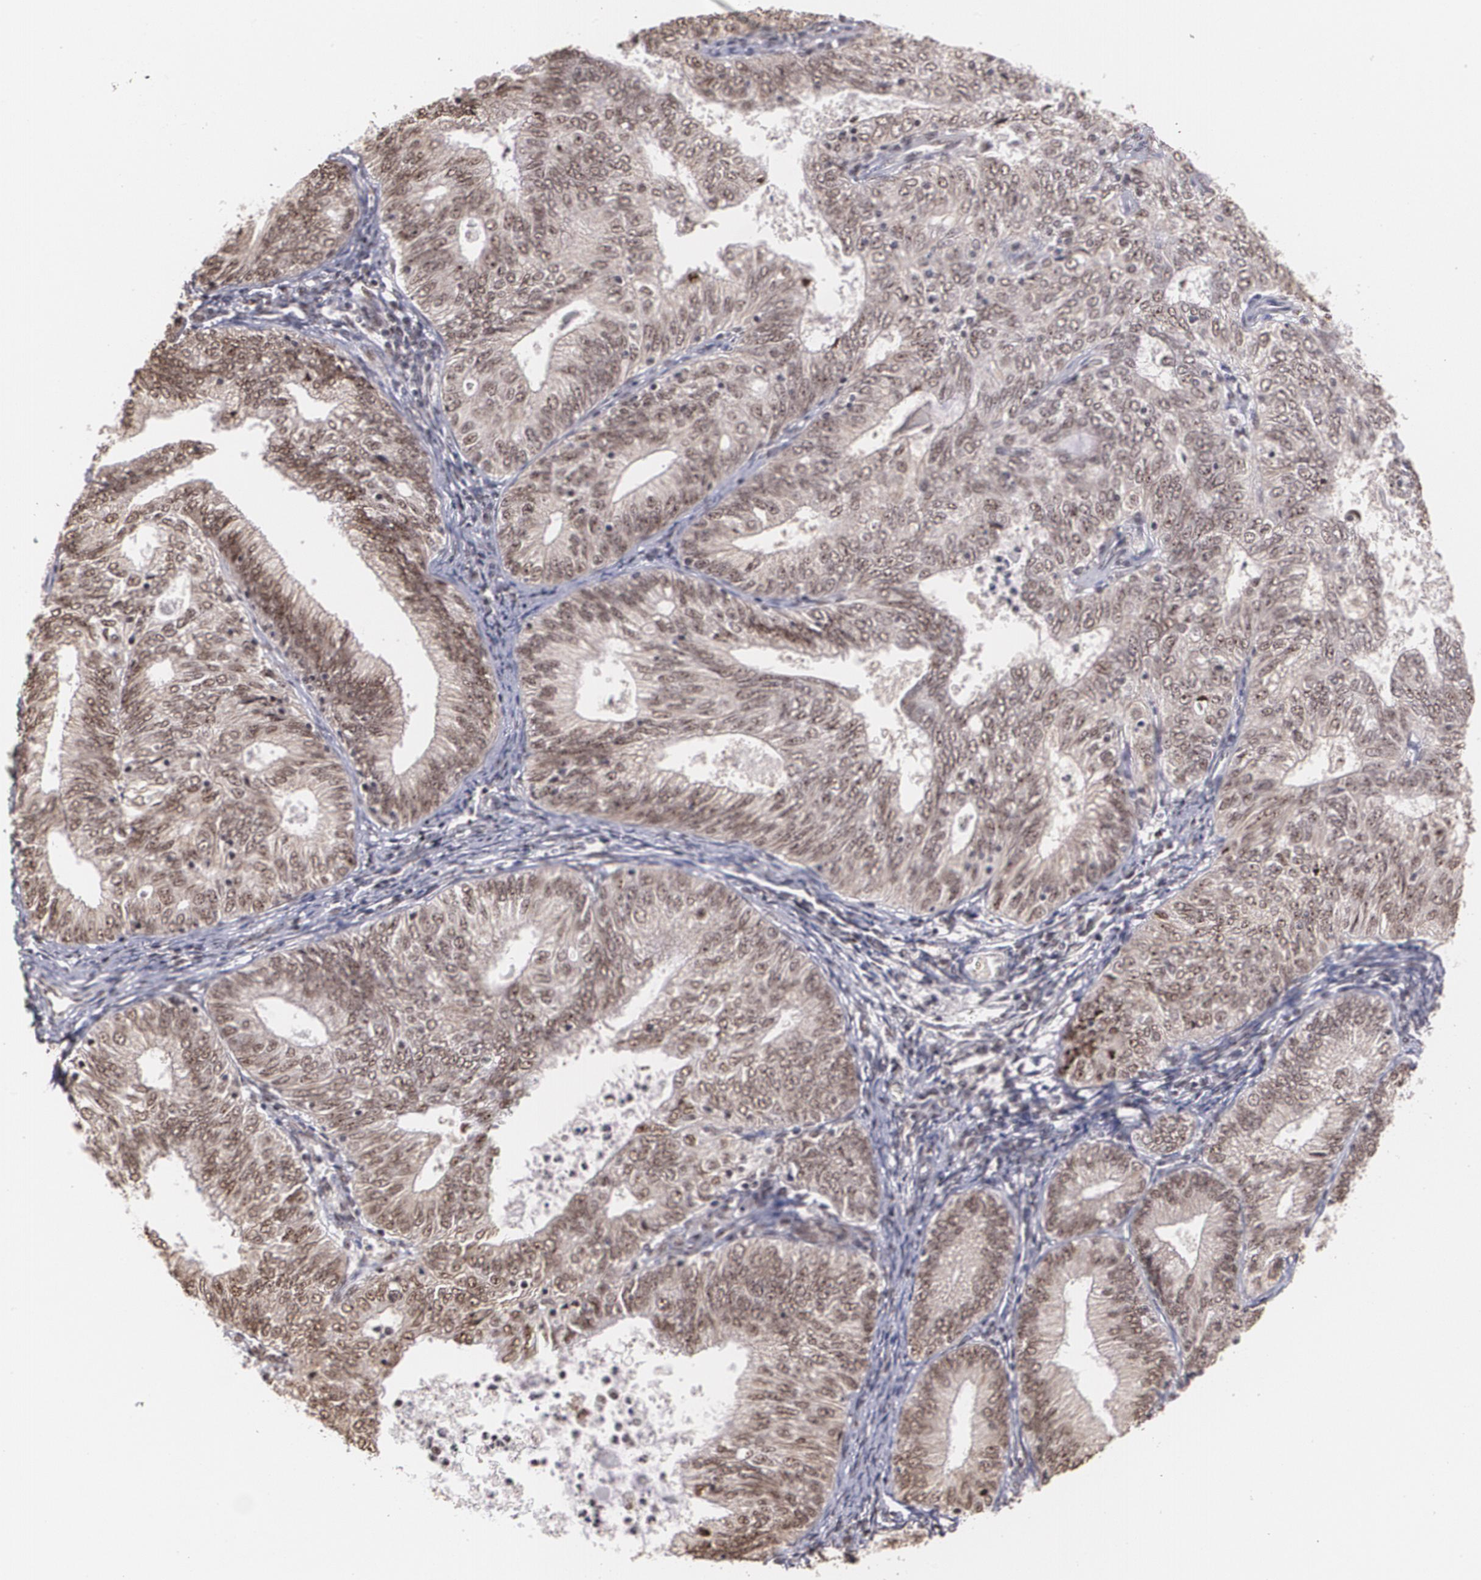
{"staining": {"intensity": "strong", "quantity": ">75%", "location": "cytoplasmic/membranous,nuclear"}, "tissue": "endometrial cancer", "cell_type": "Tumor cells", "image_type": "cancer", "snomed": [{"axis": "morphology", "description": "Adenocarcinoma, NOS"}, {"axis": "topography", "description": "Endometrium"}], "caption": "This is a micrograph of immunohistochemistry (IHC) staining of adenocarcinoma (endometrial), which shows strong positivity in the cytoplasmic/membranous and nuclear of tumor cells.", "gene": "C6orf15", "patient": {"sex": "female", "age": 69}}